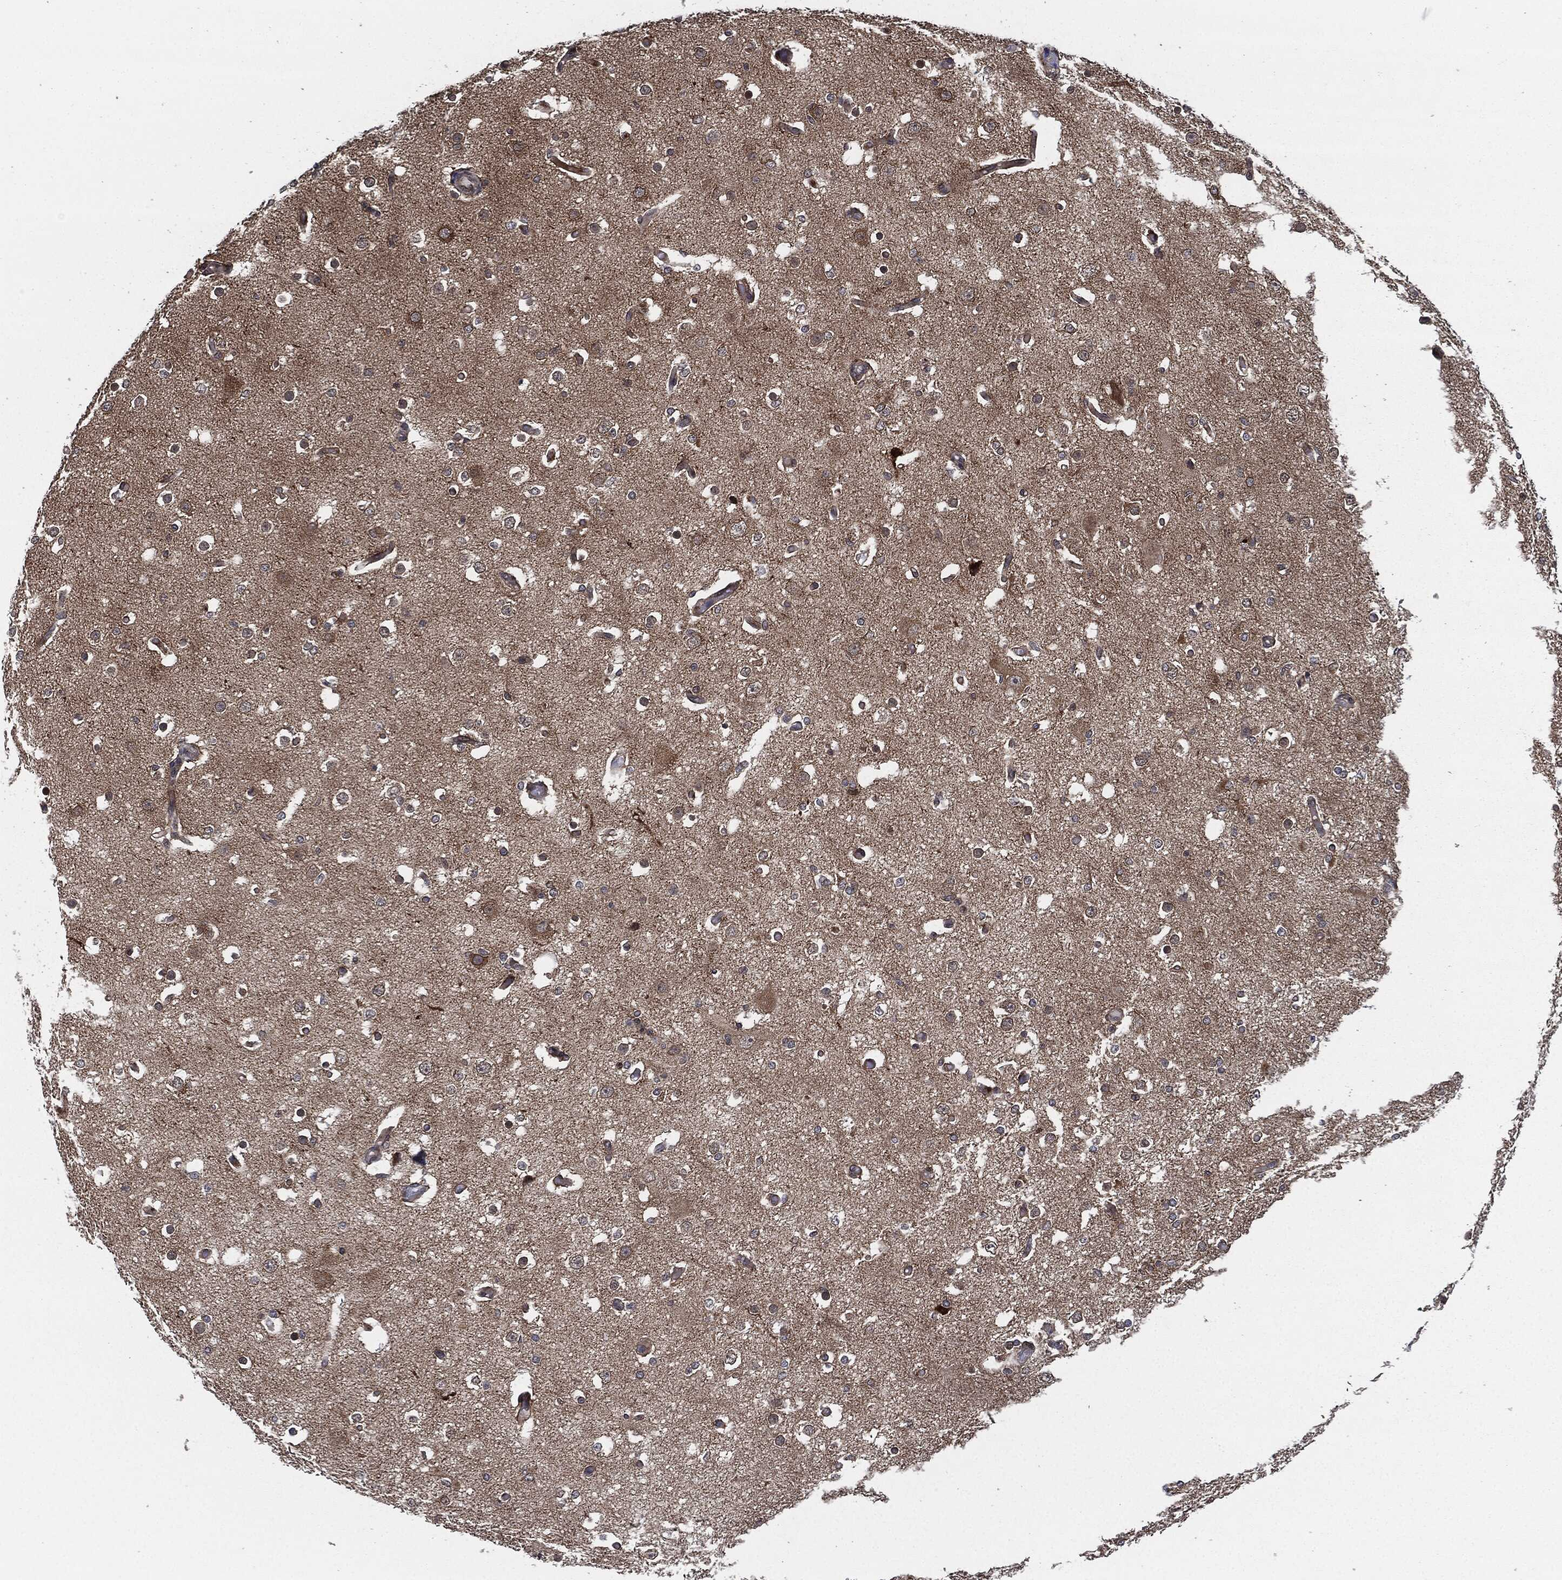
{"staining": {"intensity": "negative", "quantity": "none", "location": "none"}, "tissue": "cerebral cortex", "cell_type": "Endothelial cells", "image_type": "normal", "snomed": [{"axis": "morphology", "description": "Normal tissue, NOS"}, {"axis": "morphology", "description": "Inflammation, NOS"}, {"axis": "topography", "description": "Cerebral cortex"}], "caption": "The immunohistochemistry photomicrograph has no significant positivity in endothelial cells of cerebral cortex. Nuclei are stained in blue.", "gene": "UBR1", "patient": {"sex": "male", "age": 6}}